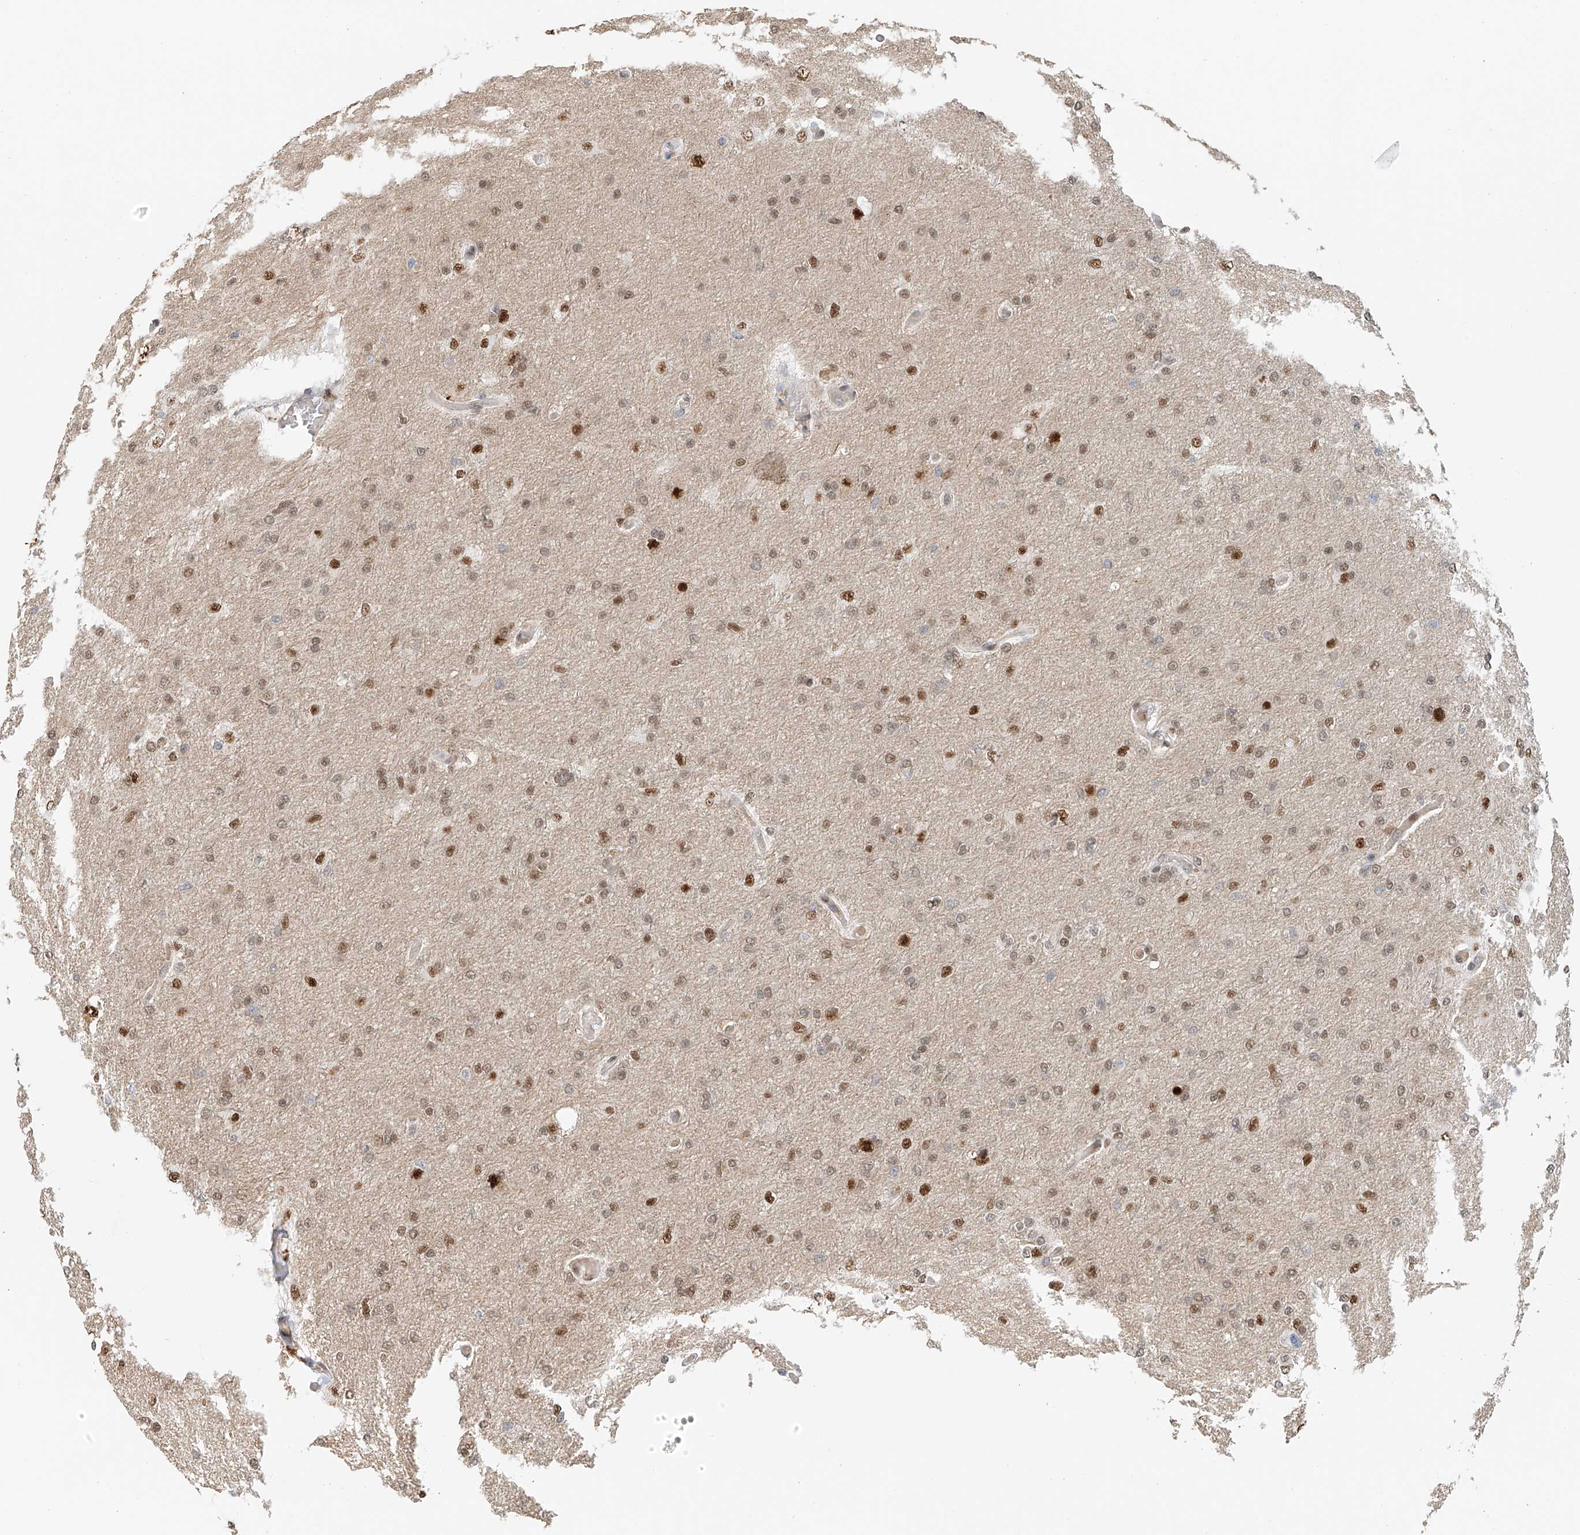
{"staining": {"intensity": "moderate", "quantity": ">75%", "location": "nuclear"}, "tissue": "glioma", "cell_type": "Tumor cells", "image_type": "cancer", "snomed": [{"axis": "morphology", "description": "Glioma, malignant, High grade"}, {"axis": "topography", "description": "Cerebral cortex"}], "caption": "Malignant glioma (high-grade) stained with DAB (3,3'-diaminobenzidine) immunohistochemistry shows medium levels of moderate nuclear expression in approximately >75% of tumor cells. The staining was performed using DAB, with brown indicating positive protein expression. Nuclei are stained blue with hematoxylin.", "gene": "ZNF514", "patient": {"sex": "female", "age": 36}}